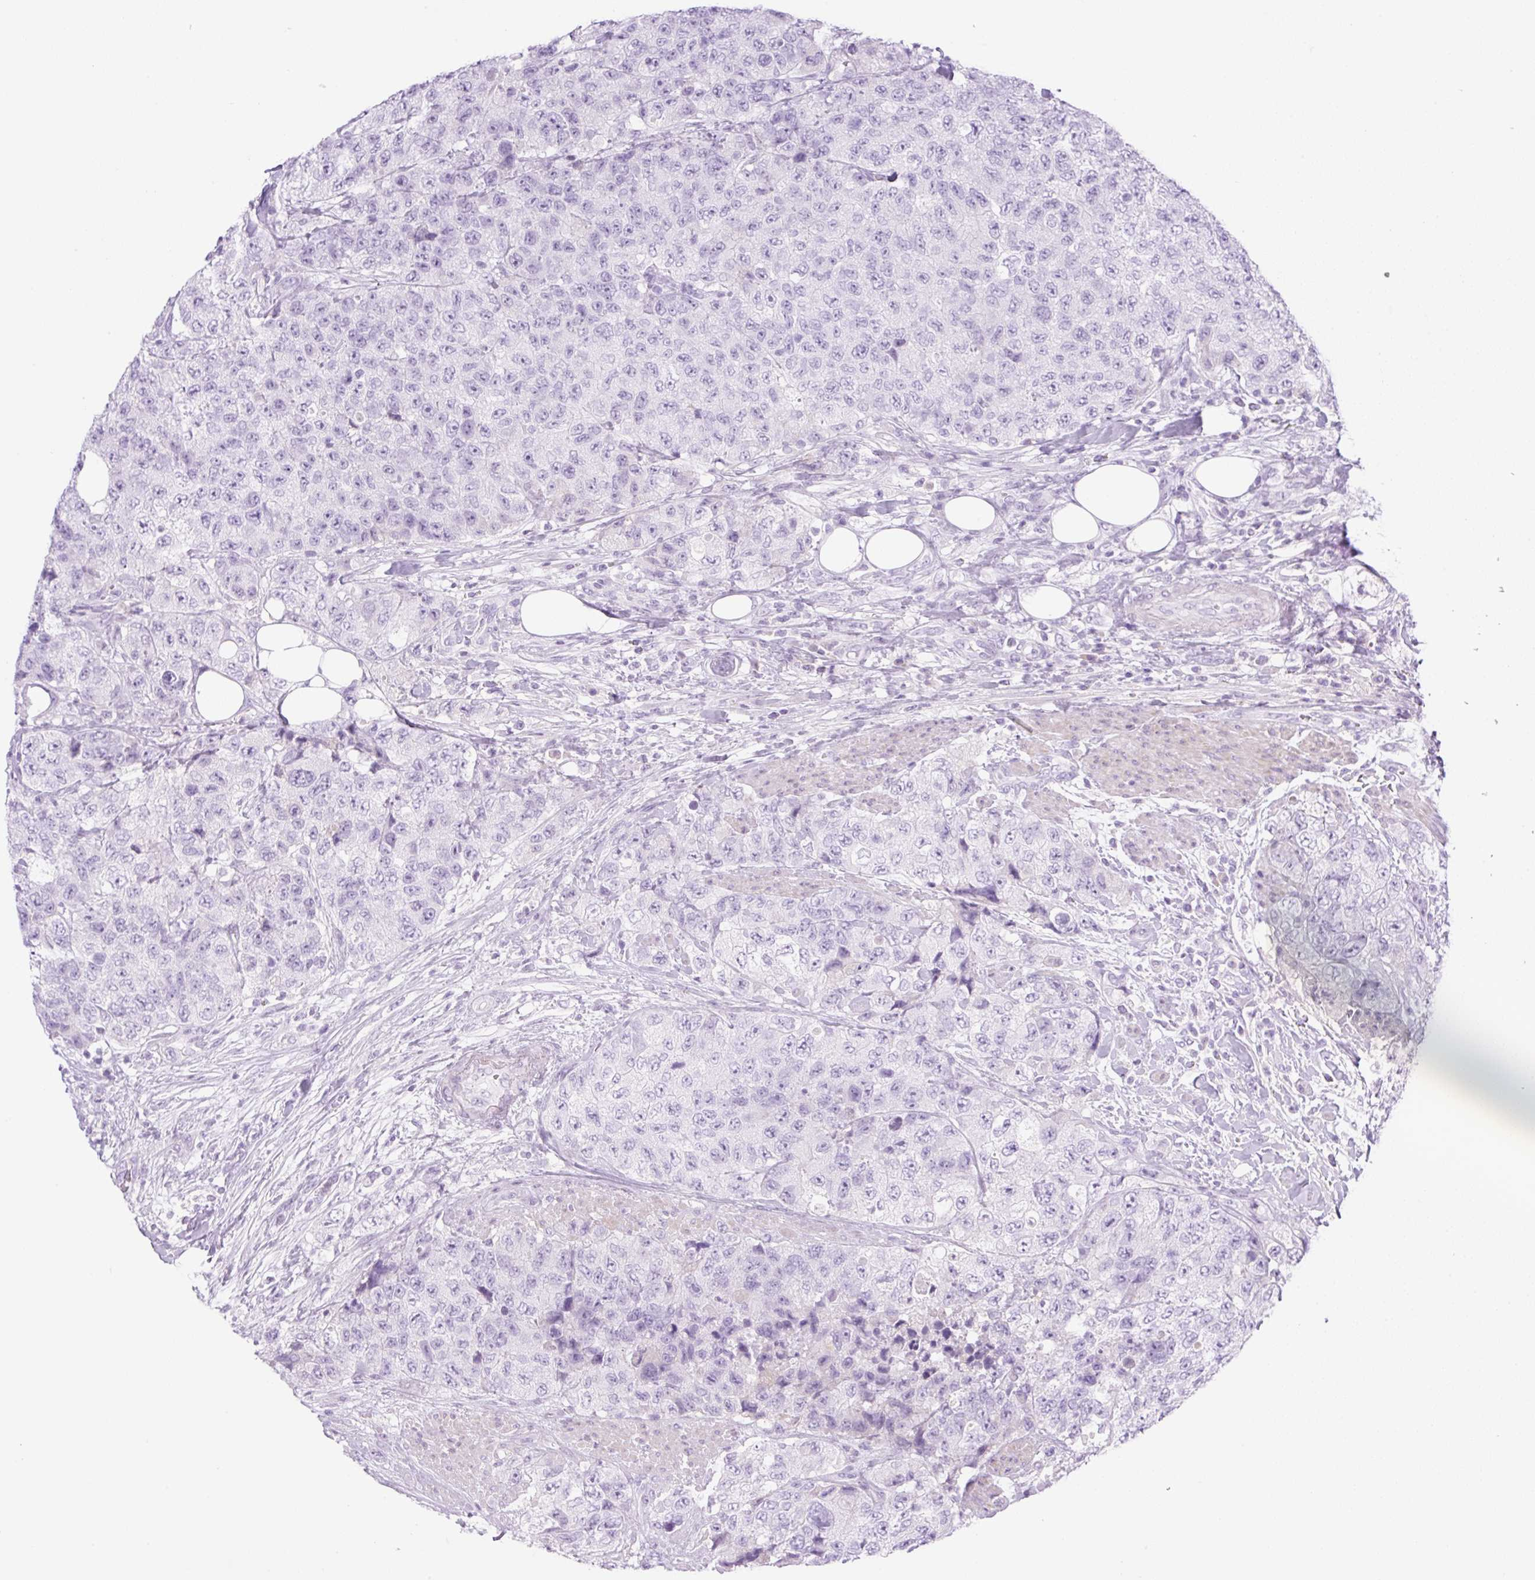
{"staining": {"intensity": "negative", "quantity": "none", "location": "none"}, "tissue": "urothelial cancer", "cell_type": "Tumor cells", "image_type": "cancer", "snomed": [{"axis": "morphology", "description": "Urothelial carcinoma, High grade"}, {"axis": "topography", "description": "Urinary bladder"}], "caption": "There is no significant positivity in tumor cells of urothelial cancer. (DAB (3,3'-diaminobenzidine) immunohistochemistry (IHC), high magnification).", "gene": "PALM3", "patient": {"sex": "female", "age": 78}}